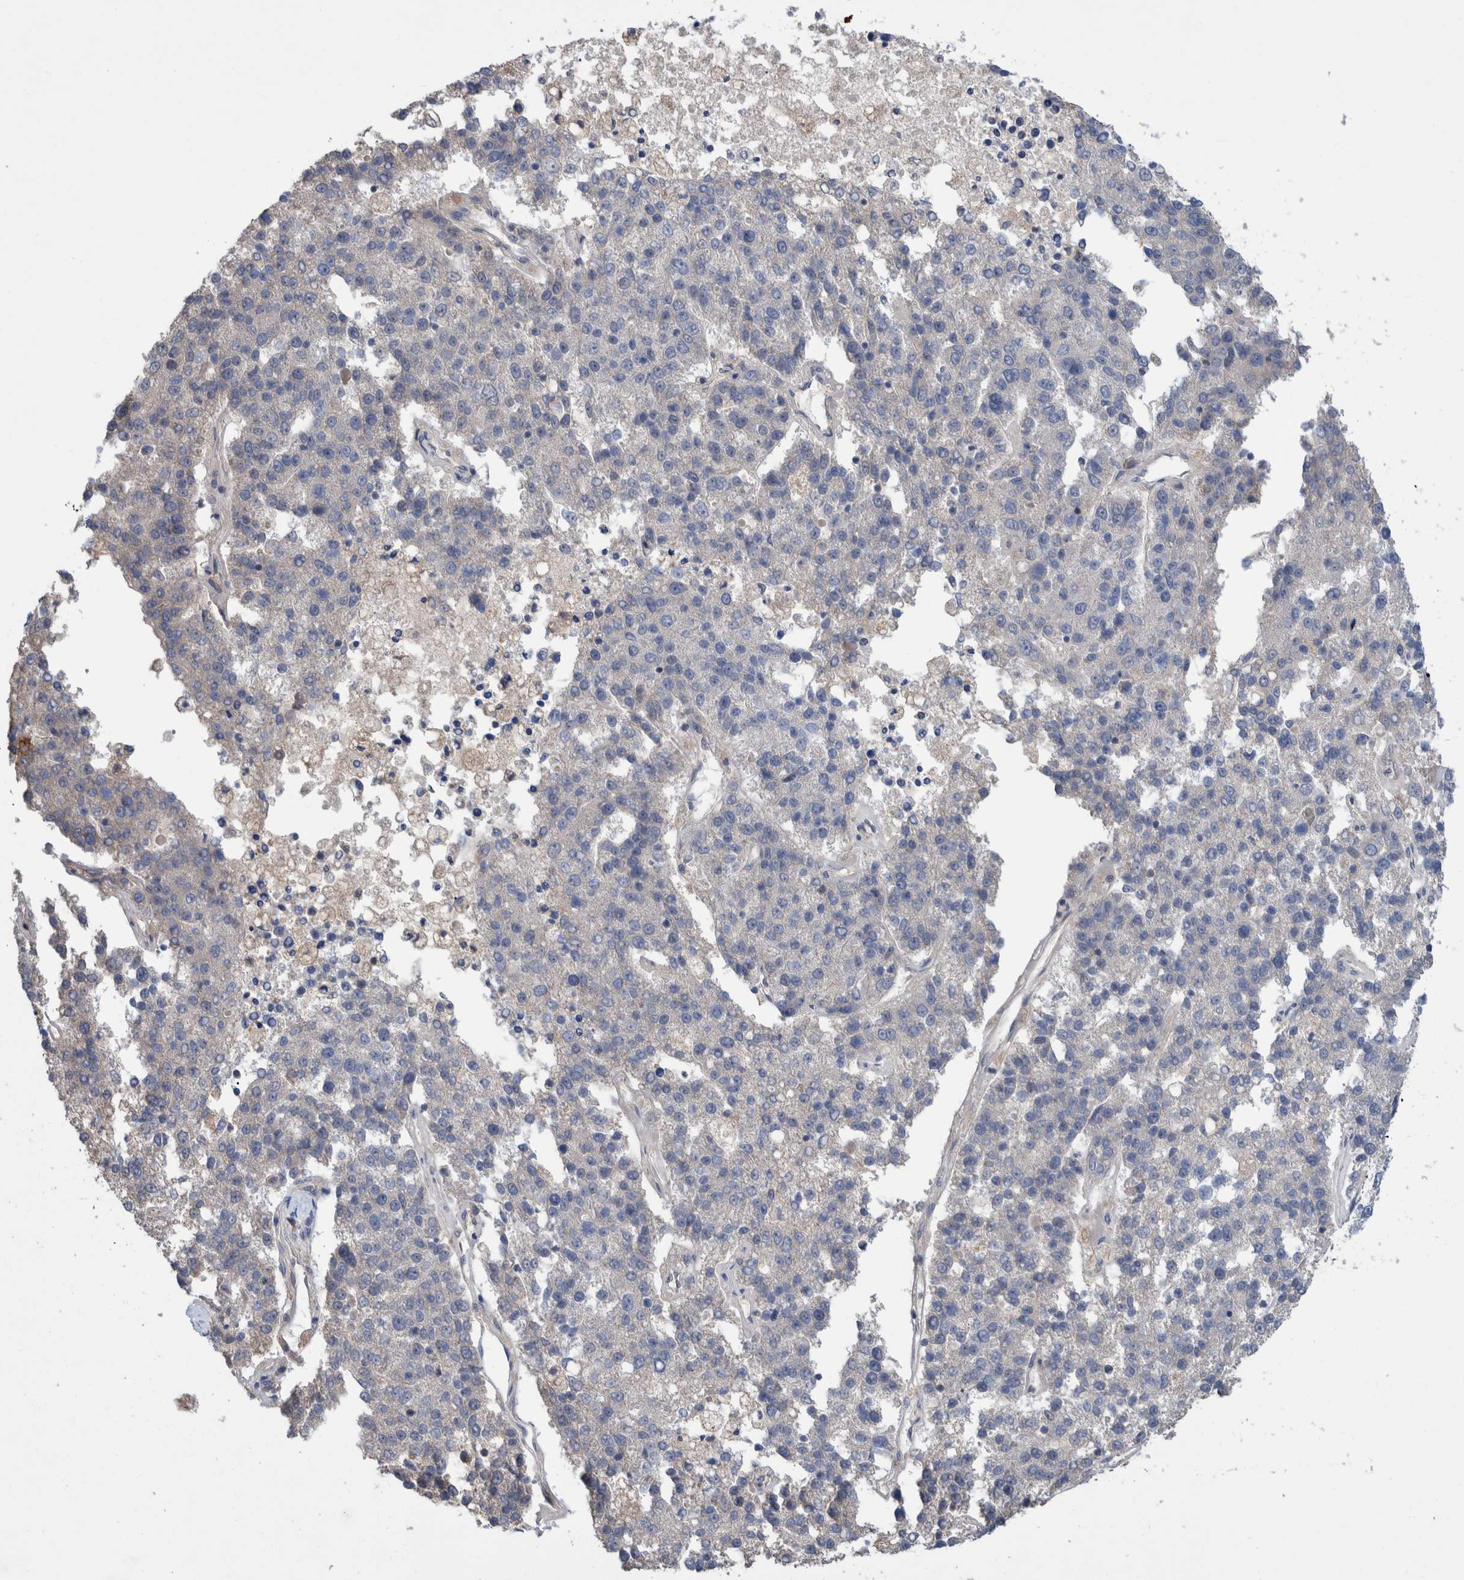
{"staining": {"intensity": "negative", "quantity": "none", "location": "none"}, "tissue": "pancreatic cancer", "cell_type": "Tumor cells", "image_type": "cancer", "snomed": [{"axis": "morphology", "description": "Adenocarcinoma, NOS"}, {"axis": "topography", "description": "Pancreas"}], "caption": "A high-resolution histopathology image shows immunohistochemistry staining of pancreatic cancer, which demonstrates no significant expression in tumor cells. (Stains: DAB (3,3'-diaminobenzidine) immunohistochemistry (IHC) with hematoxylin counter stain, Microscopy: brightfield microscopy at high magnification).", "gene": "PLPBP", "patient": {"sex": "female", "age": 61}}